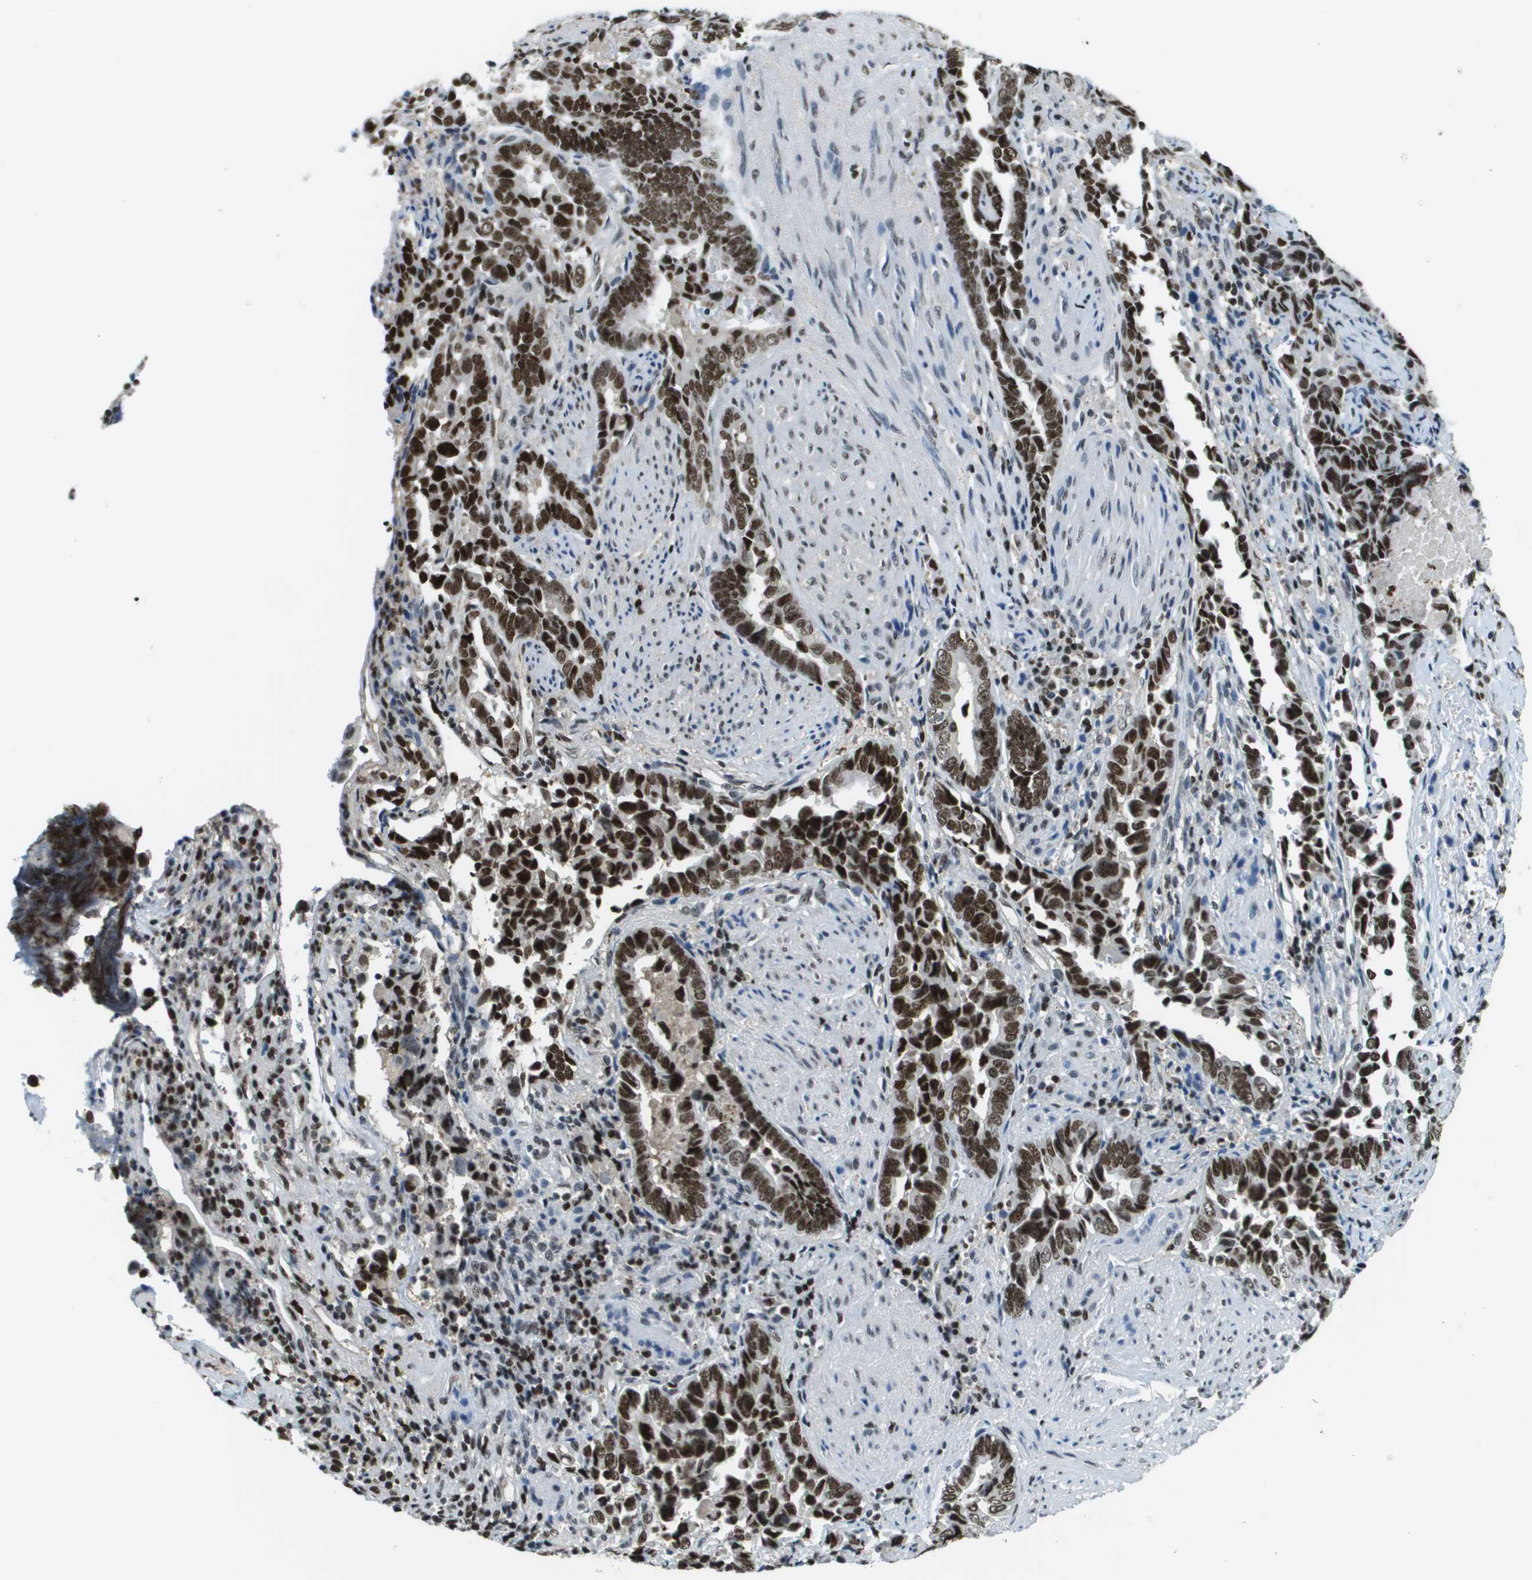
{"staining": {"intensity": "strong", "quantity": ">75%", "location": "nuclear"}, "tissue": "liver cancer", "cell_type": "Tumor cells", "image_type": "cancer", "snomed": [{"axis": "morphology", "description": "Cholangiocarcinoma"}, {"axis": "topography", "description": "Liver"}], "caption": "DAB (3,3'-diaminobenzidine) immunohistochemical staining of human liver cancer (cholangiocarcinoma) shows strong nuclear protein staining in about >75% of tumor cells.", "gene": "SP100", "patient": {"sex": "female", "age": 79}}